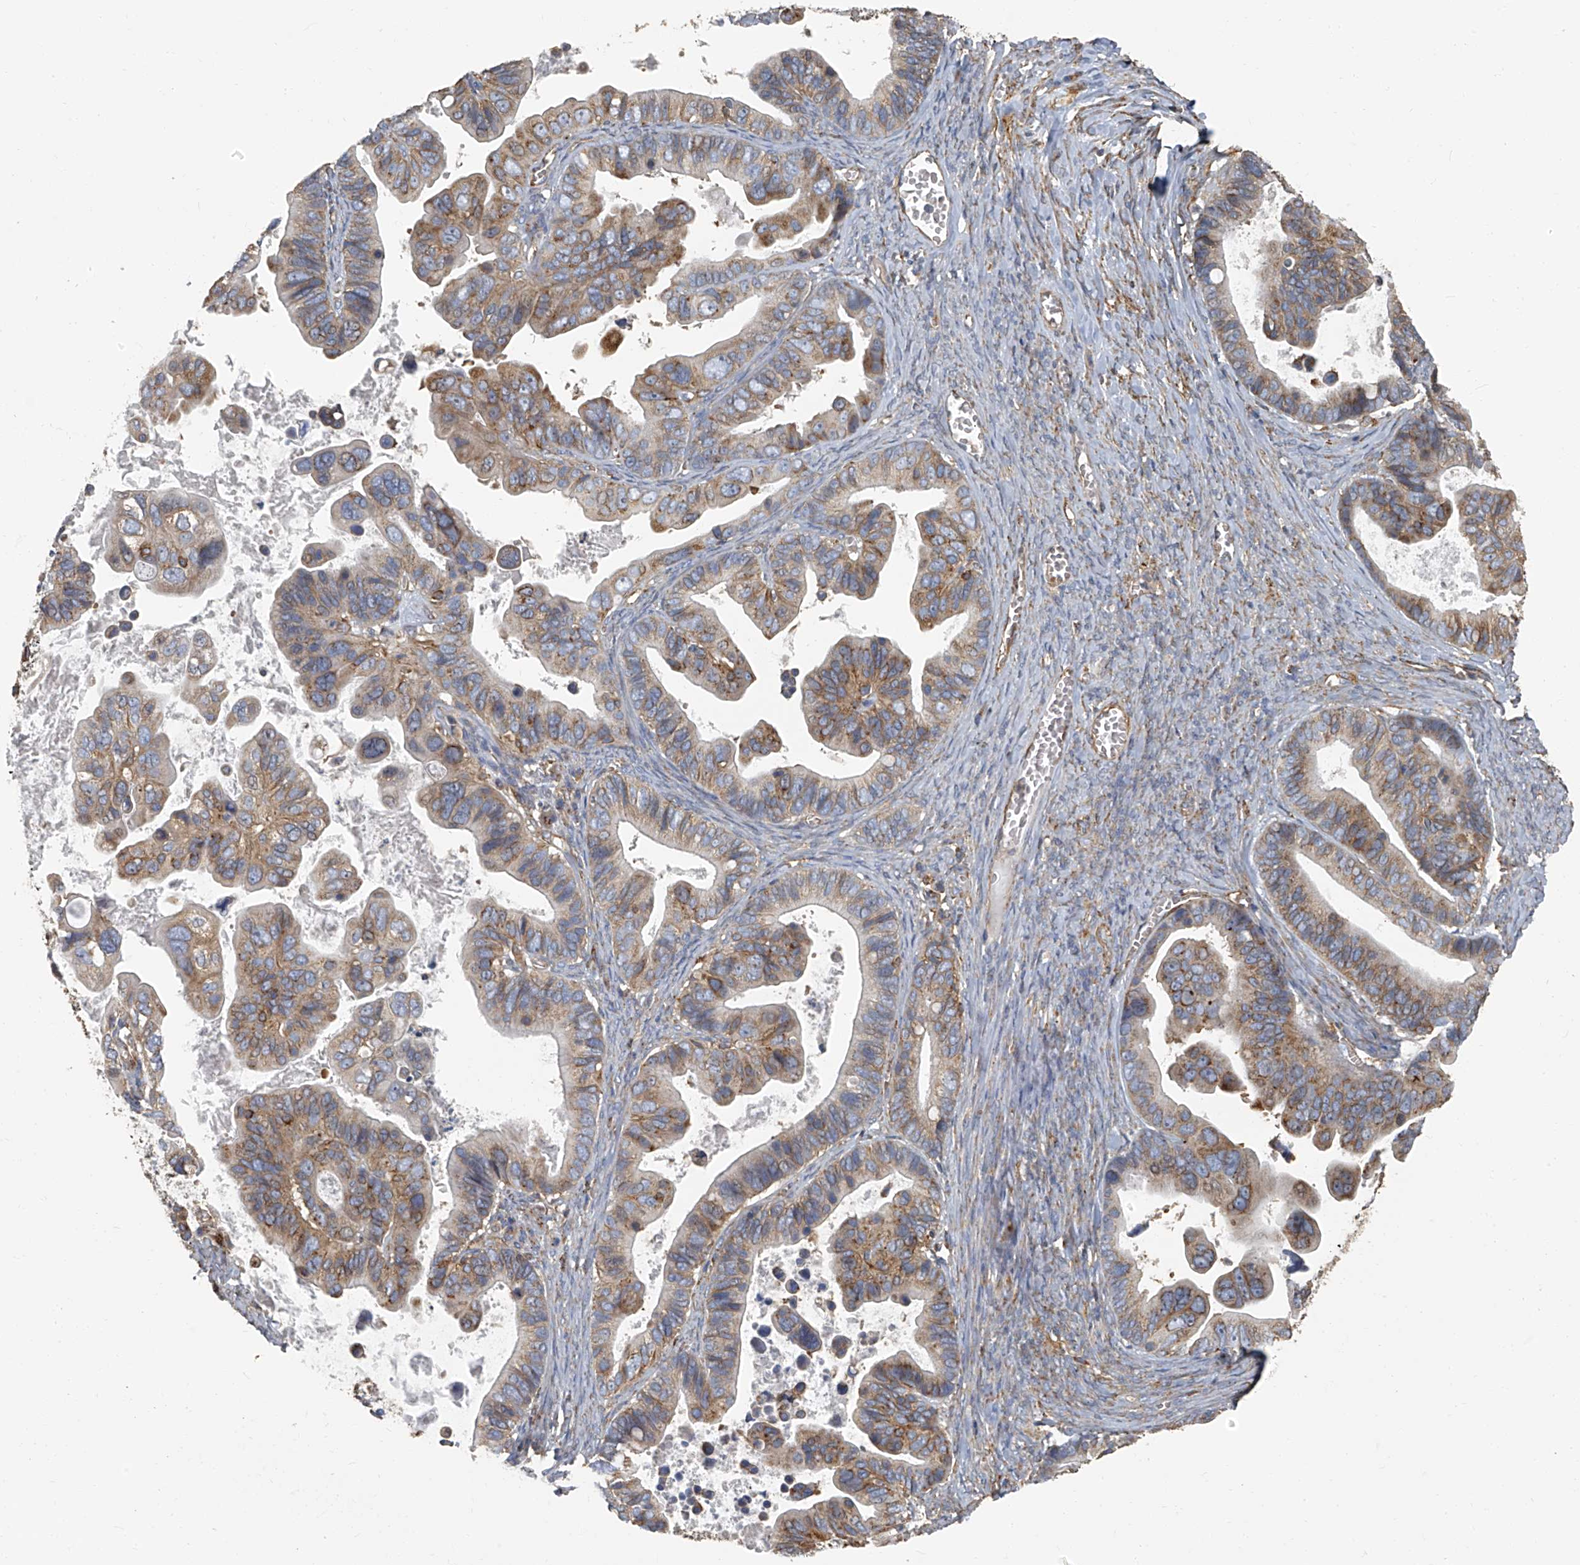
{"staining": {"intensity": "moderate", "quantity": ">75%", "location": "cytoplasmic/membranous"}, "tissue": "ovarian cancer", "cell_type": "Tumor cells", "image_type": "cancer", "snomed": [{"axis": "morphology", "description": "Cystadenocarcinoma, serous, NOS"}, {"axis": "topography", "description": "Ovary"}], "caption": "Protein expression by immunohistochemistry exhibits moderate cytoplasmic/membranous expression in approximately >75% of tumor cells in ovarian cancer.", "gene": "SEPTIN7", "patient": {"sex": "female", "age": 56}}